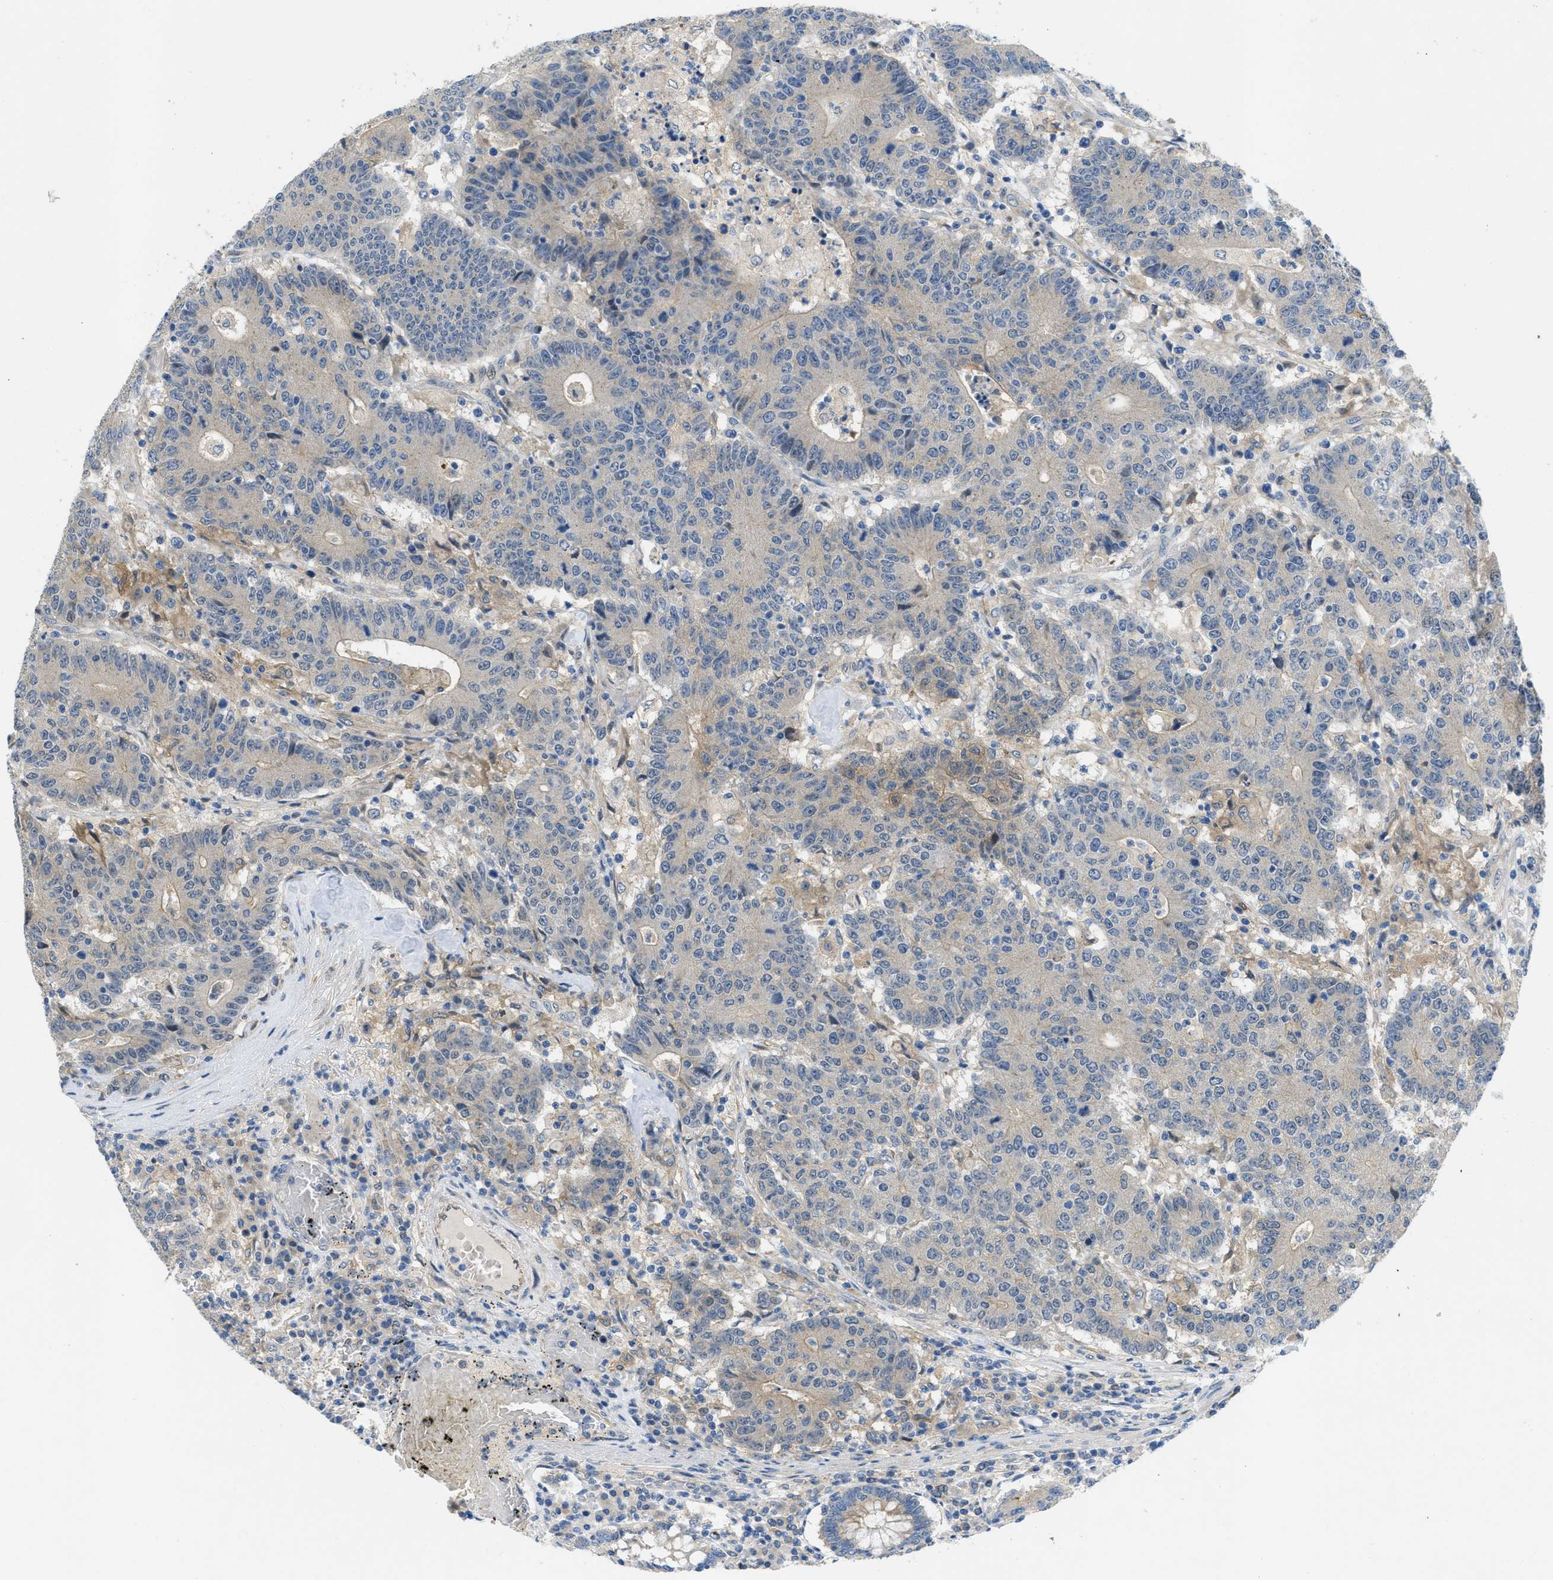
{"staining": {"intensity": "moderate", "quantity": "<25%", "location": "cytoplasmic/membranous"}, "tissue": "colorectal cancer", "cell_type": "Tumor cells", "image_type": "cancer", "snomed": [{"axis": "morphology", "description": "Normal tissue, NOS"}, {"axis": "morphology", "description": "Adenocarcinoma, NOS"}, {"axis": "topography", "description": "Colon"}], "caption": "This image displays immunohistochemistry staining of human adenocarcinoma (colorectal), with low moderate cytoplasmic/membranous staining in approximately <25% of tumor cells.", "gene": "RIPK2", "patient": {"sex": "female", "age": 75}}